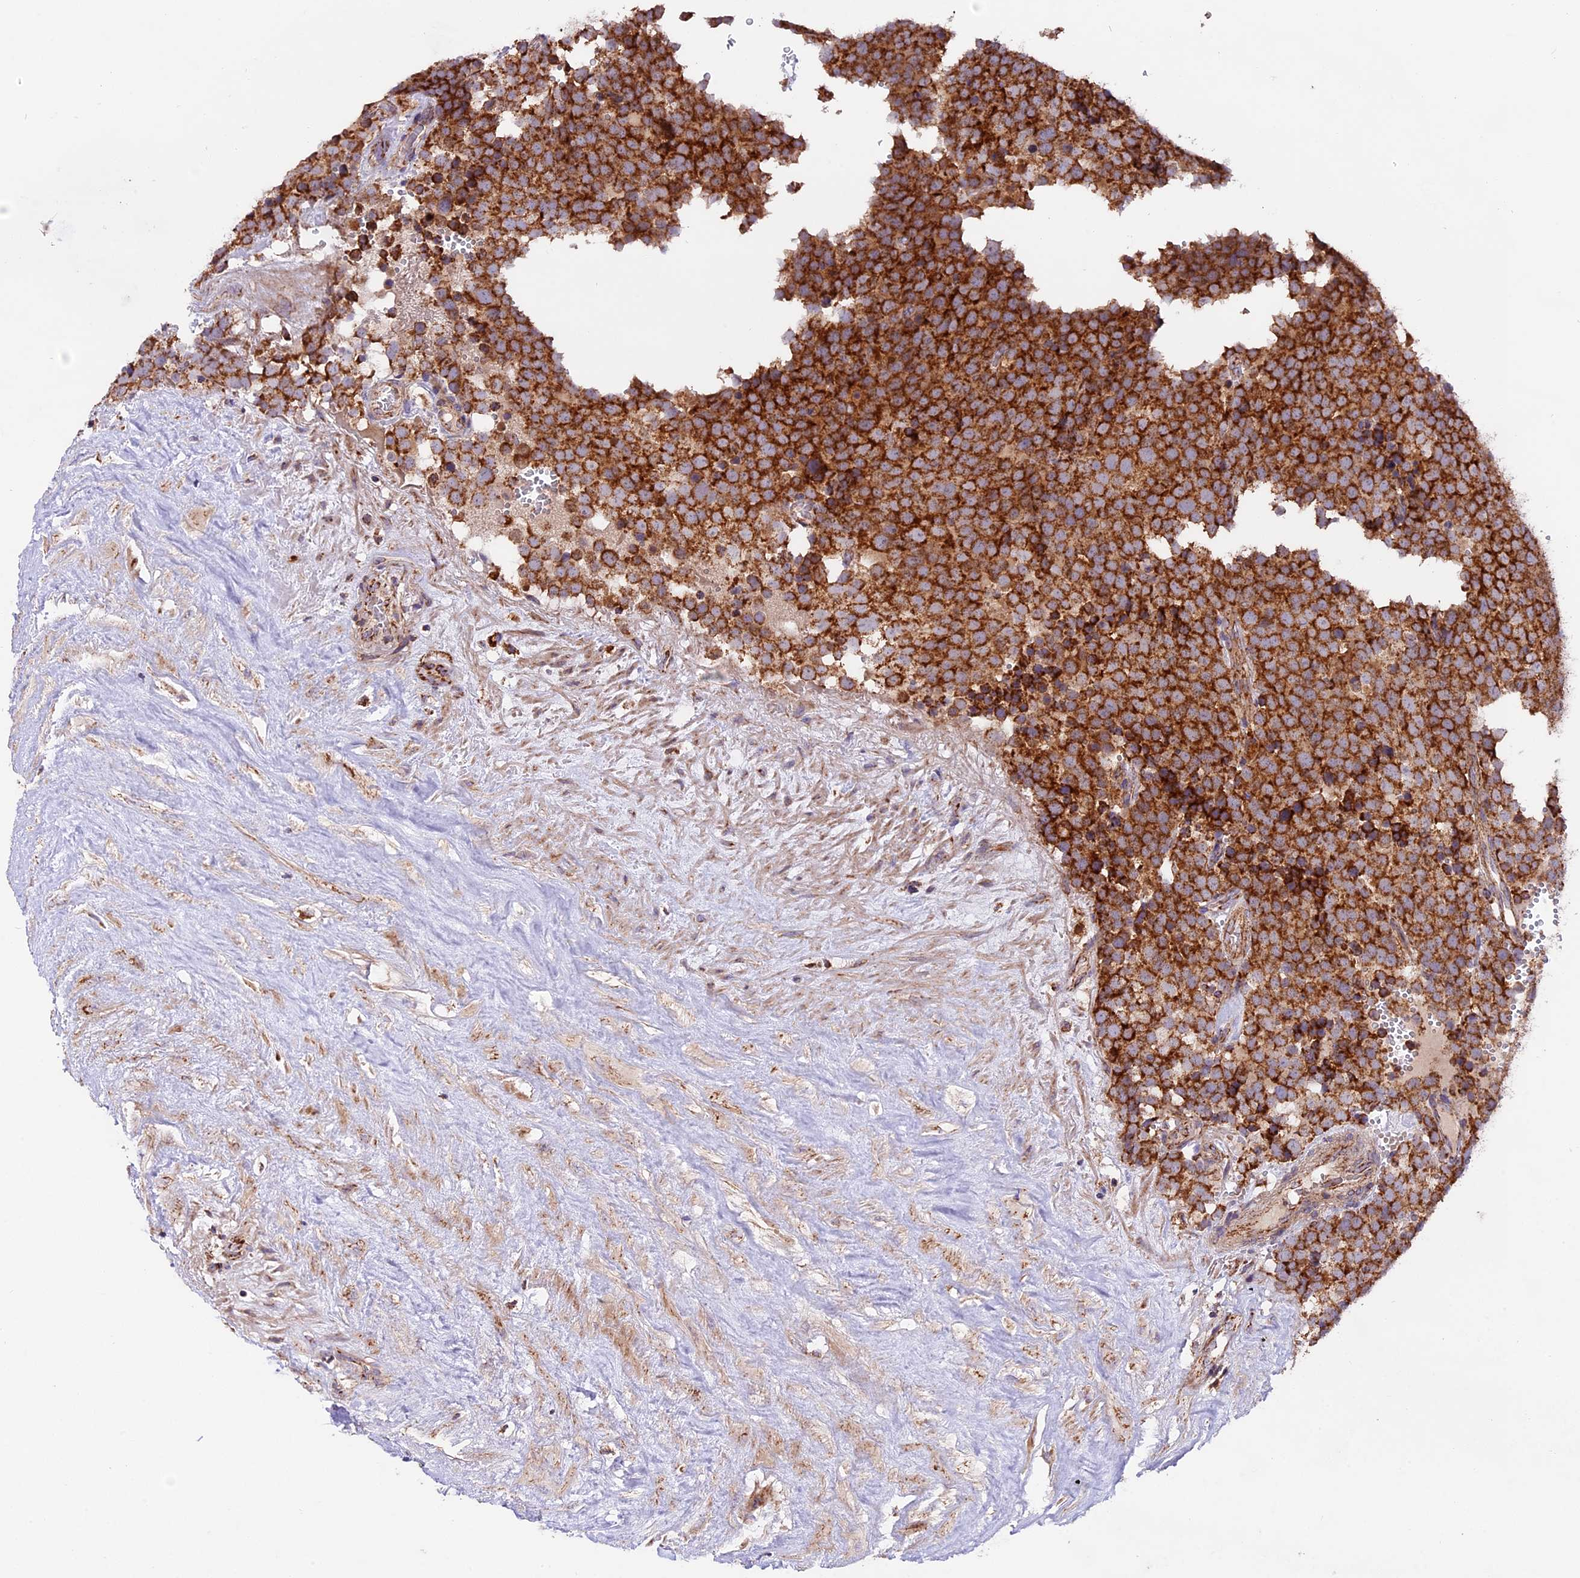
{"staining": {"intensity": "strong", "quantity": ">75%", "location": "cytoplasmic/membranous"}, "tissue": "testis cancer", "cell_type": "Tumor cells", "image_type": "cancer", "snomed": [{"axis": "morphology", "description": "Seminoma, NOS"}, {"axis": "topography", "description": "Testis"}], "caption": "Seminoma (testis) stained with DAB (3,3'-diaminobenzidine) immunohistochemistry demonstrates high levels of strong cytoplasmic/membranous expression in approximately >75% of tumor cells. The staining was performed using DAB to visualize the protein expression in brown, while the nuclei were stained in blue with hematoxylin (Magnification: 20x).", "gene": "NDUFA8", "patient": {"sex": "male", "age": 71}}